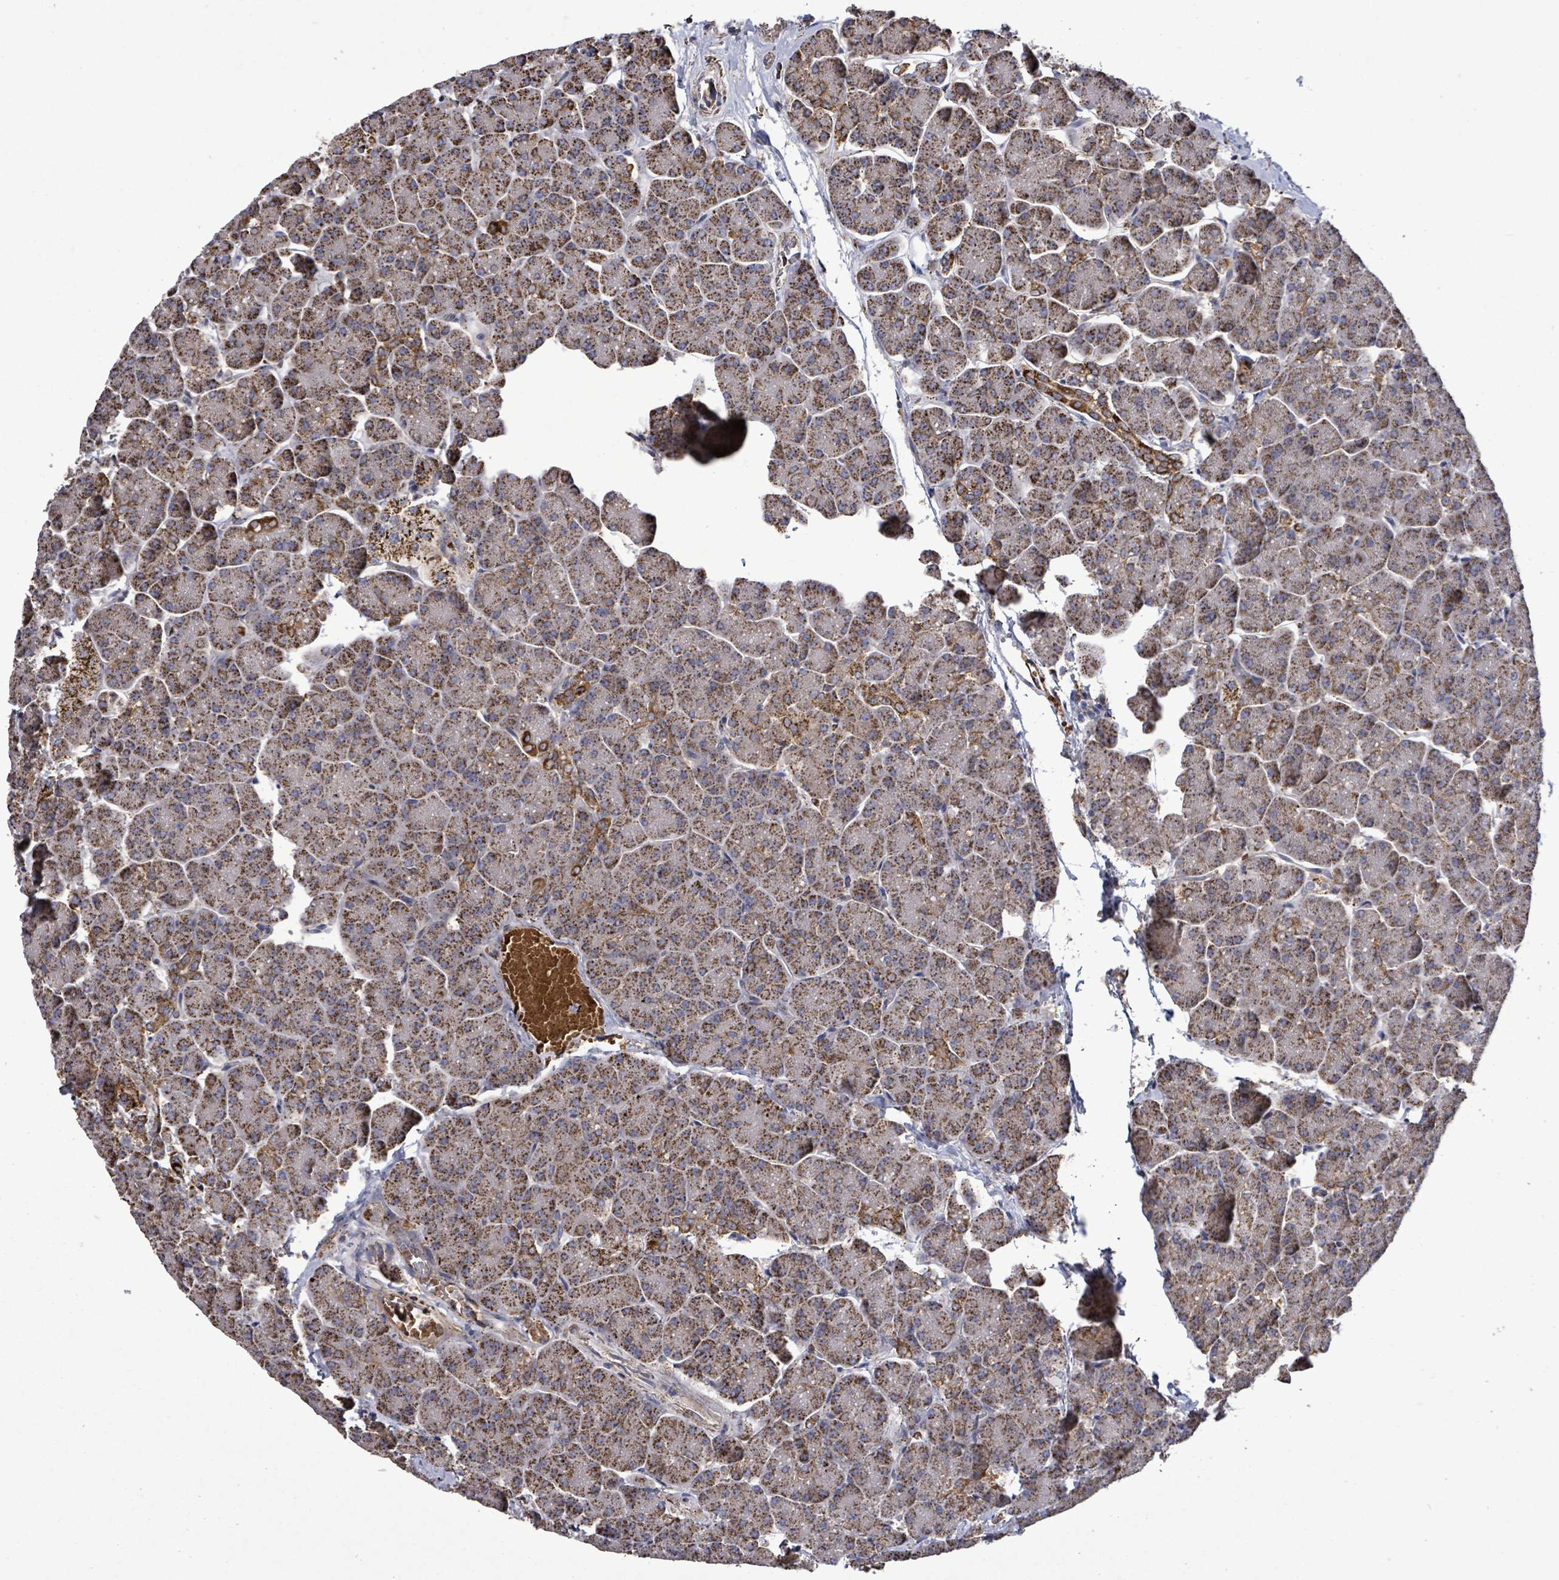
{"staining": {"intensity": "strong", "quantity": ">75%", "location": "cytoplasmic/membranous"}, "tissue": "pancreas", "cell_type": "Exocrine glandular cells", "image_type": "normal", "snomed": [{"axis": "morphology", "description": "Normal tissue, NOS"}, {"axis": "topography", "description": "Pancreas"}, {"axis": "topography", "description": "Peripheral nerve tissue"}], "caption": "DAB immunohistochemical staining of benign pancreas shows strong cytoplasmic/membranous protein positivity in about >75% of exocrine glandular cells. (DAB (3,3'-diaminobenzidine) = brown stain, brightfield microscopy at high magnification).", "gene": "MTMR12", "patient": {"sex": "male", "age": 54}}